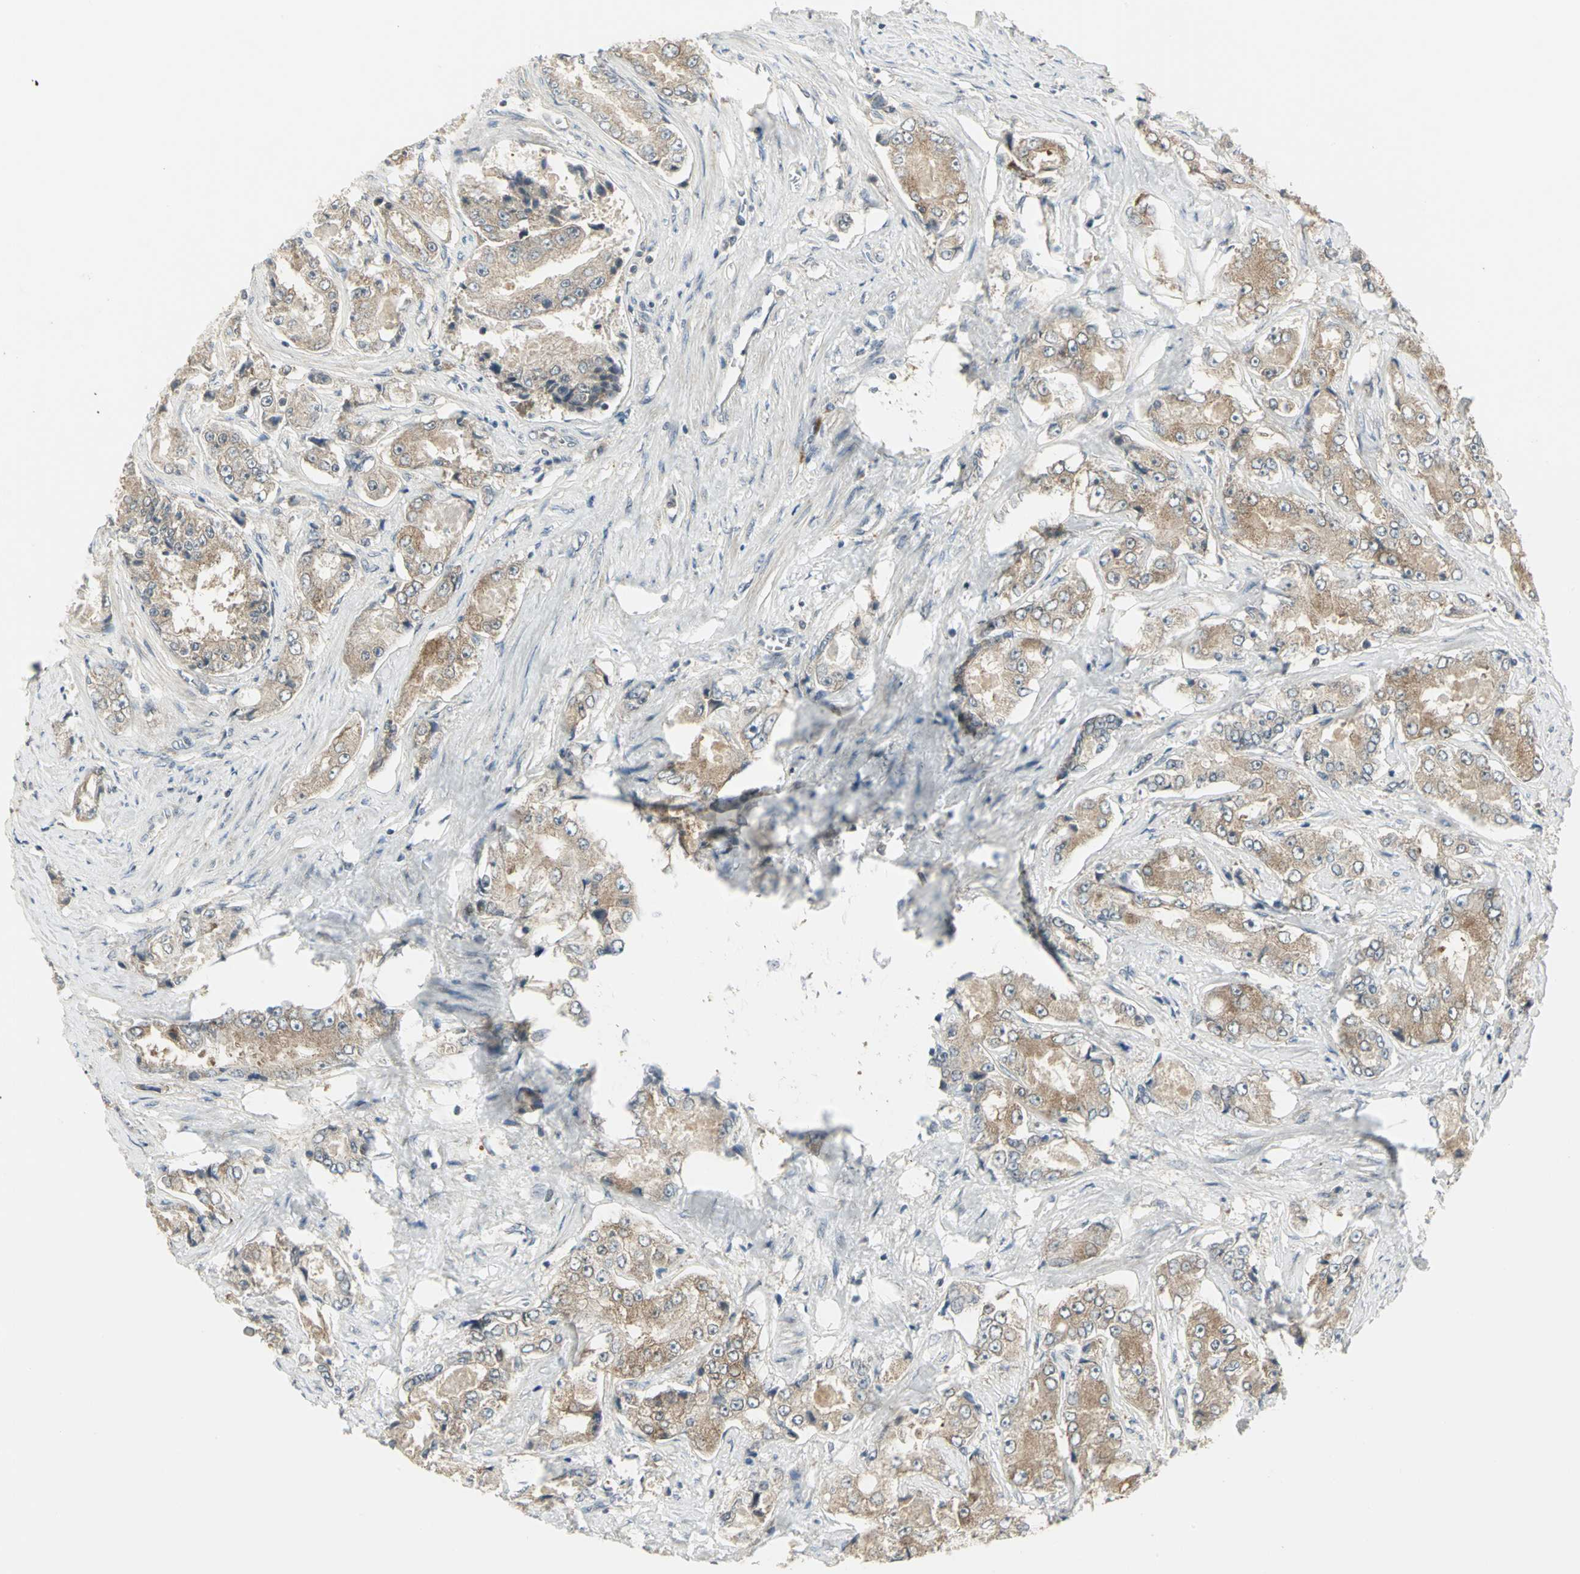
{"staining": {"intensity": "moderate", "quantity": ">75%", "location": "cytoplasmic/membranous"}, "tissue": "prostate cancer", "cell_type": "Tumor cells", "image_type": "cancer", "snomed": [{"axis": "morphology", "description": "Adenocarcinoma, High grade"}, {"axis": "topography", "description": "Prostate"}], "caption": "This photomicrograph displays immunohistochemistry staining of human prostate adenocarcinoma (high-grade), with medium moderate cytoplasmic/membranous positivity in approximately >75% of tumor cells.", "gene": "MAPK8IP3", "patient": {"sex": "male", "age": 73}}